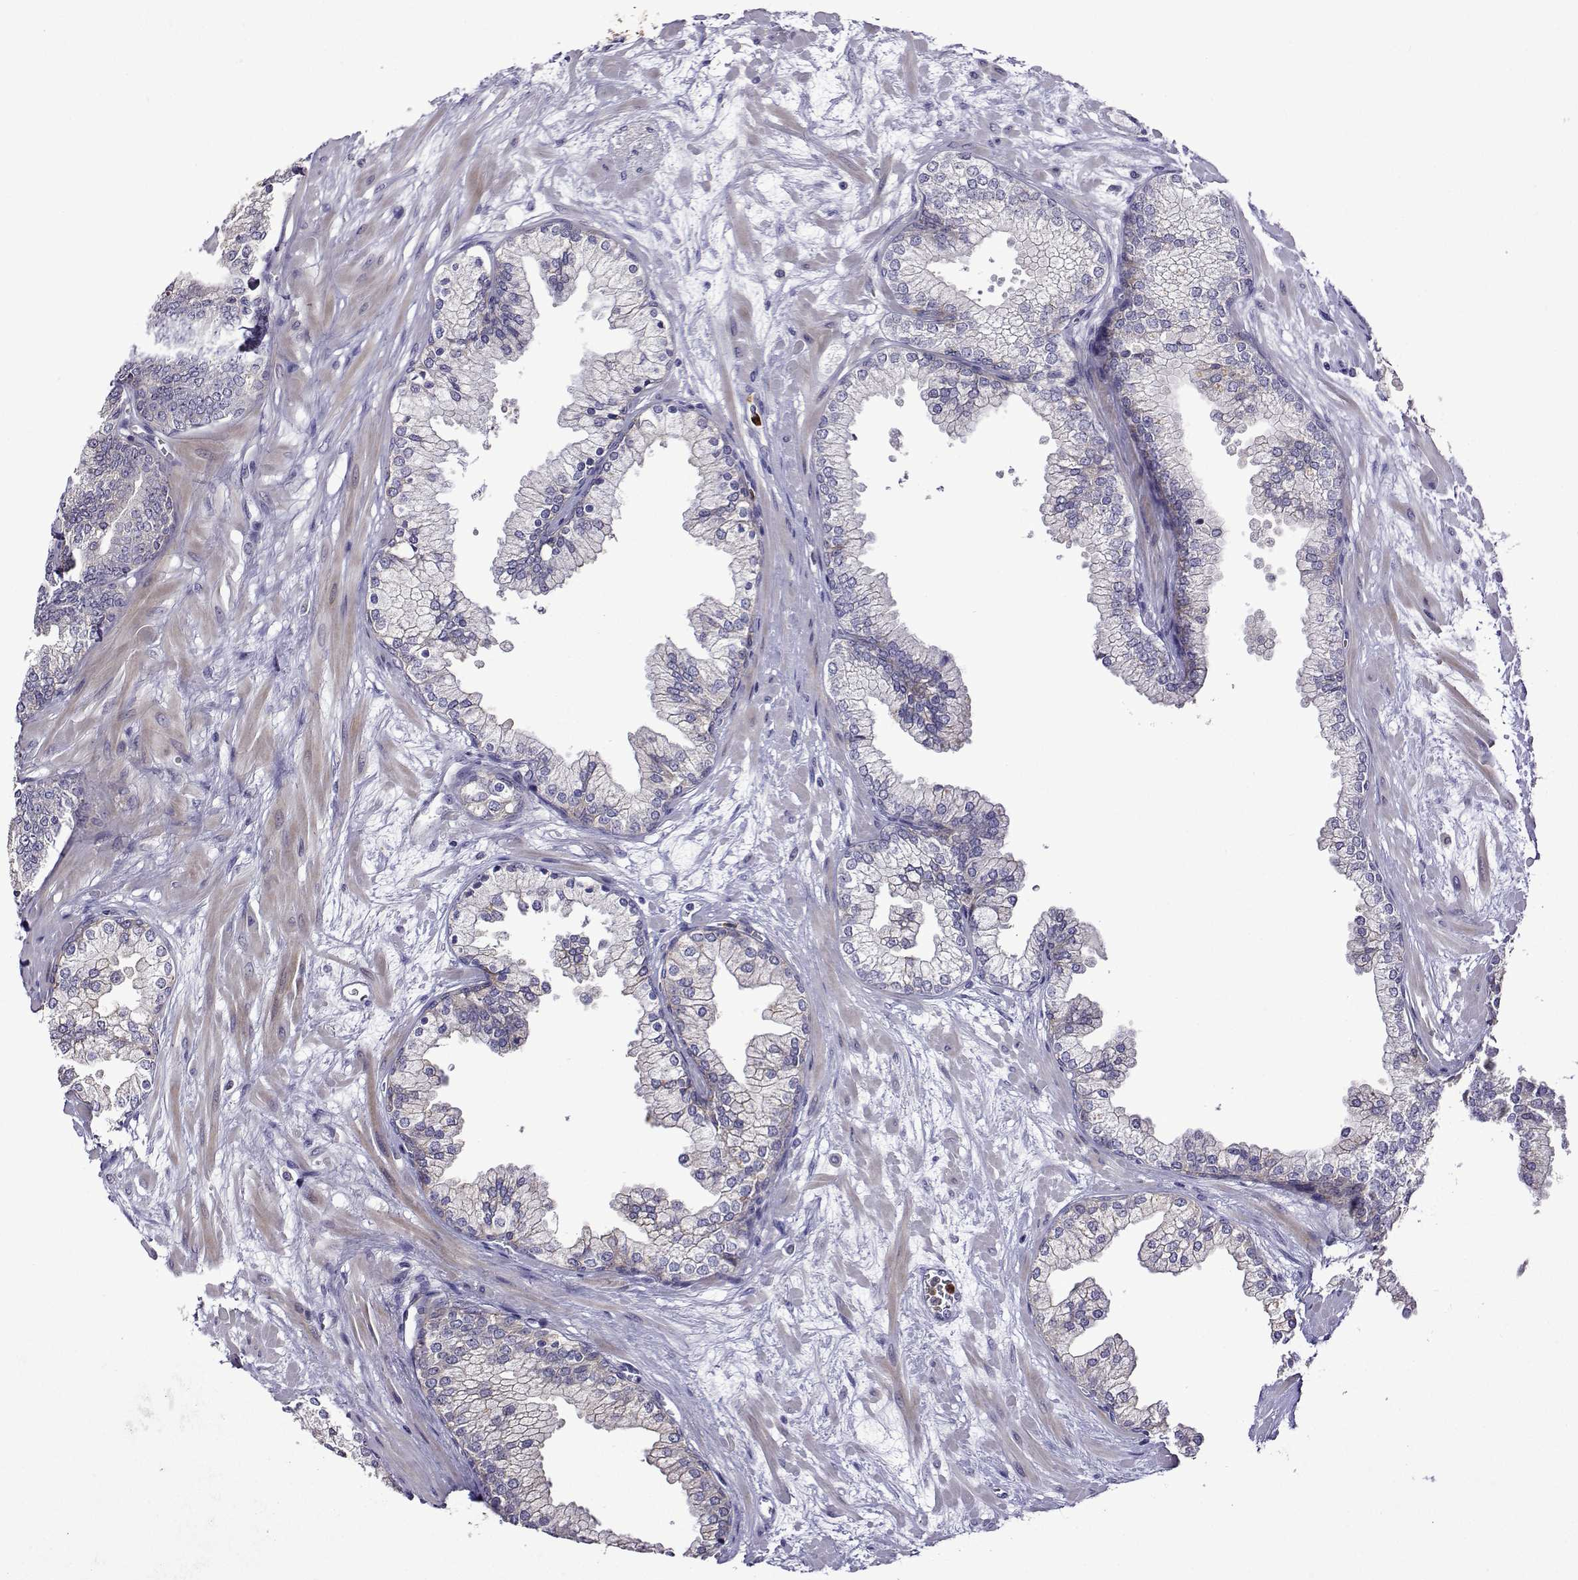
{"staining": {"intensity": "weak", "quantity": "<25%", "location": "cytoplasmic/membranous"}, "tissue": "prostate", "cell_type": "Glandular cells", "image_type": "normal", "snomed": [{"axis": "morphology", "description": "Normal tissue, NOS"}, {"axis": "topography", "description": "Prostate"}, {"axis": "topography", "description": "Peripheral nerve tissue"}], "caption": "Human prostate stained for a protein using IHC shows no staining in glandular cells.", "gene": "SULT2A1", "patient": {"sex": "male", "age": 61}}